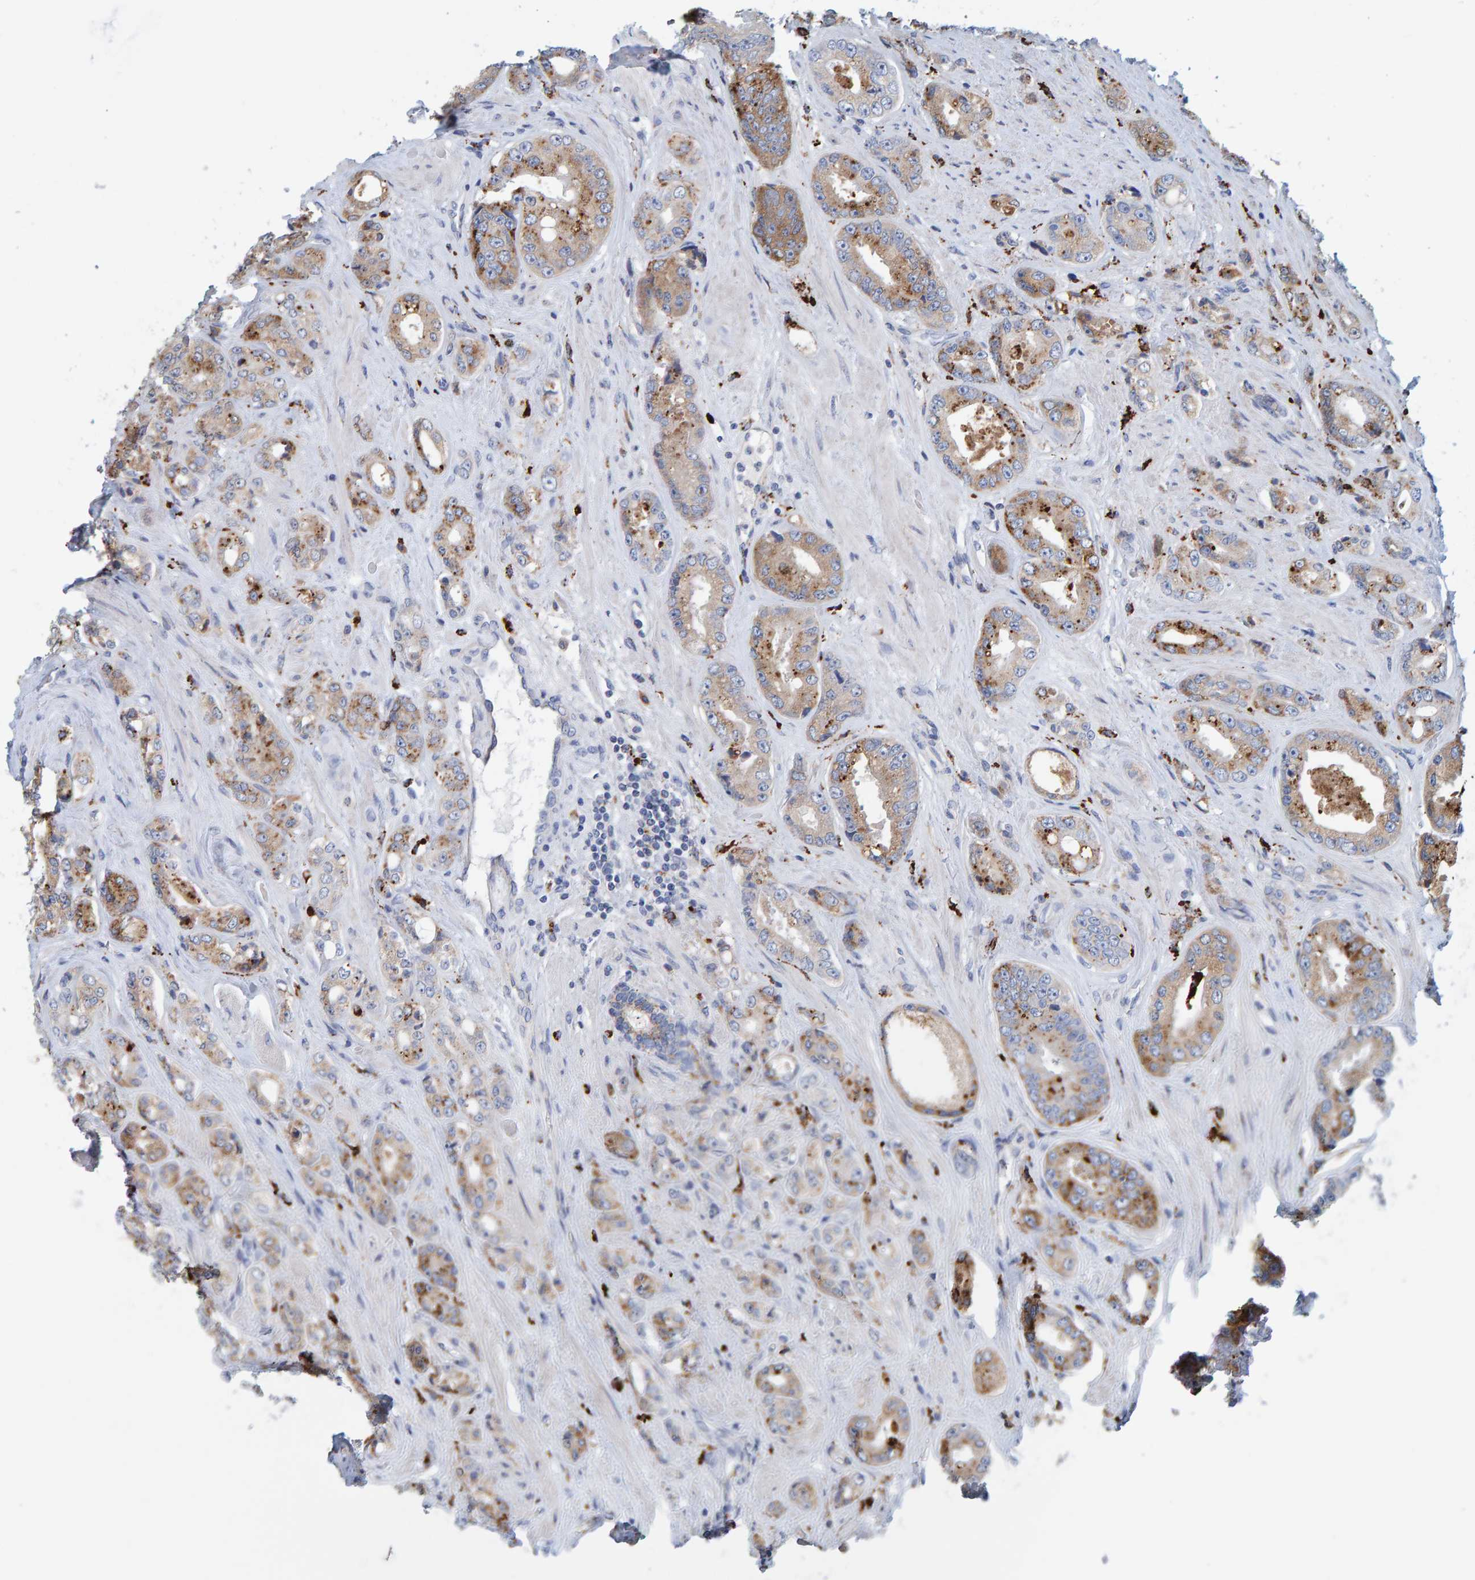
{"staining": {"intensity": "weak", "quantity": "<25%", "location": "cytoplasmic/membranous"}, "tissue": "prostate cancer", "cell_type": "Tumor cells", "image_type": "cancer", "snomed": [{"axis": "morphology", "description": "Adenocarcinoma, High grade"}, {"axis": "topography", "description": "Prostate"}], "caption": "Image shows no significant protein positivity in tumor cells of prostate cancer. (Immunohistochemistry (ihc), brightfield microscopy, high magnification).", "gene": "BIN3", "patient": {"sex": "male", "age": 61}}